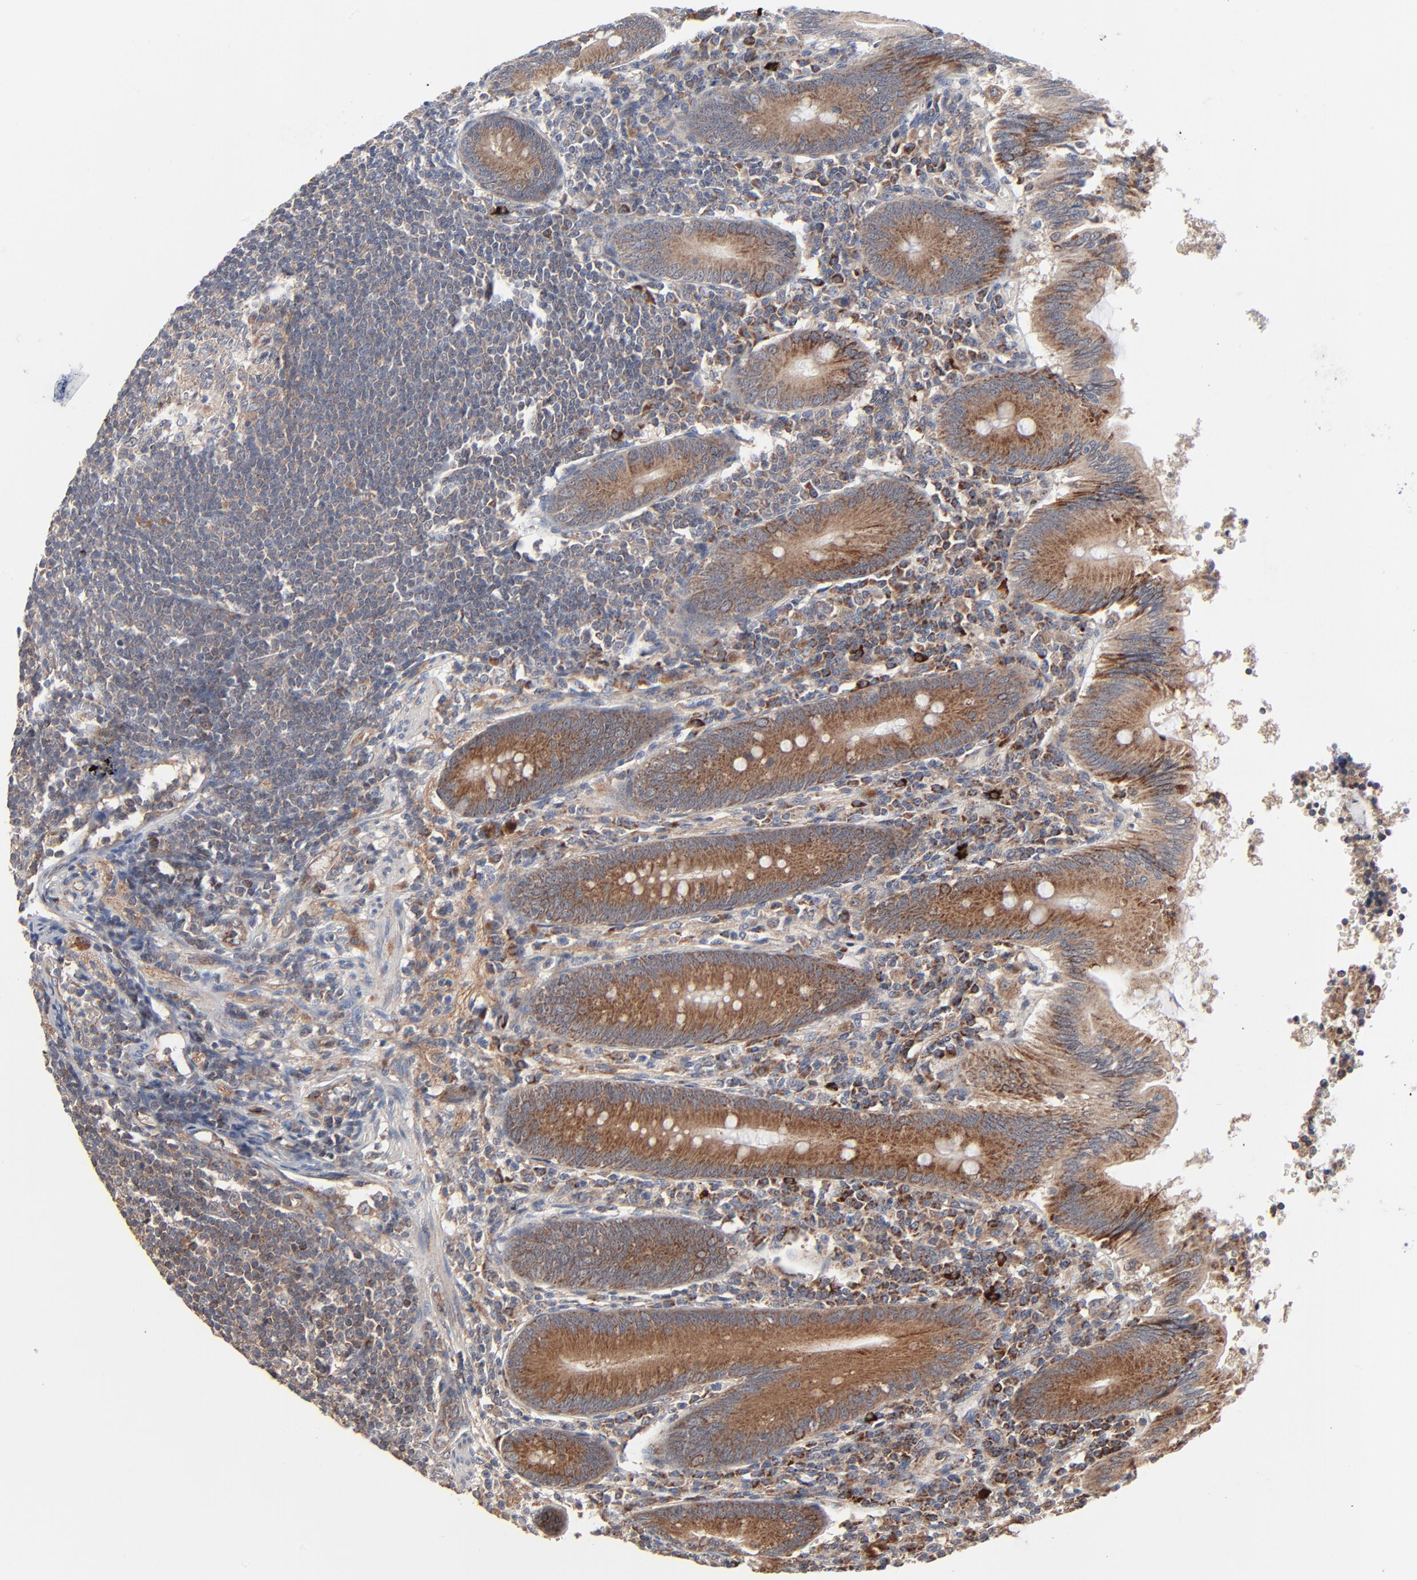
{"staining": {"intensity": "moderate", "quantity": ">75%", "location": "cytoplasmic/membranous"}, "tissue": "appendix", "cell_type": "Glandular cells", "image_type": "normal", "snomed": [{"axis": "morphology", "description": "Normal tissue, NOS"}, {"axis": "morphology", "description": "Inflammation, NOS"}, {"axis": "topography", "description": "Appendix"}], "caption": "This image exhibits IHC staining of benign human appendix, with medium moderate cytoplasmic/membranous positivity in approximately >75% of glandular cells.", "gene": "ABLIM3", "patient": {"sex": "male", "age": 46}}